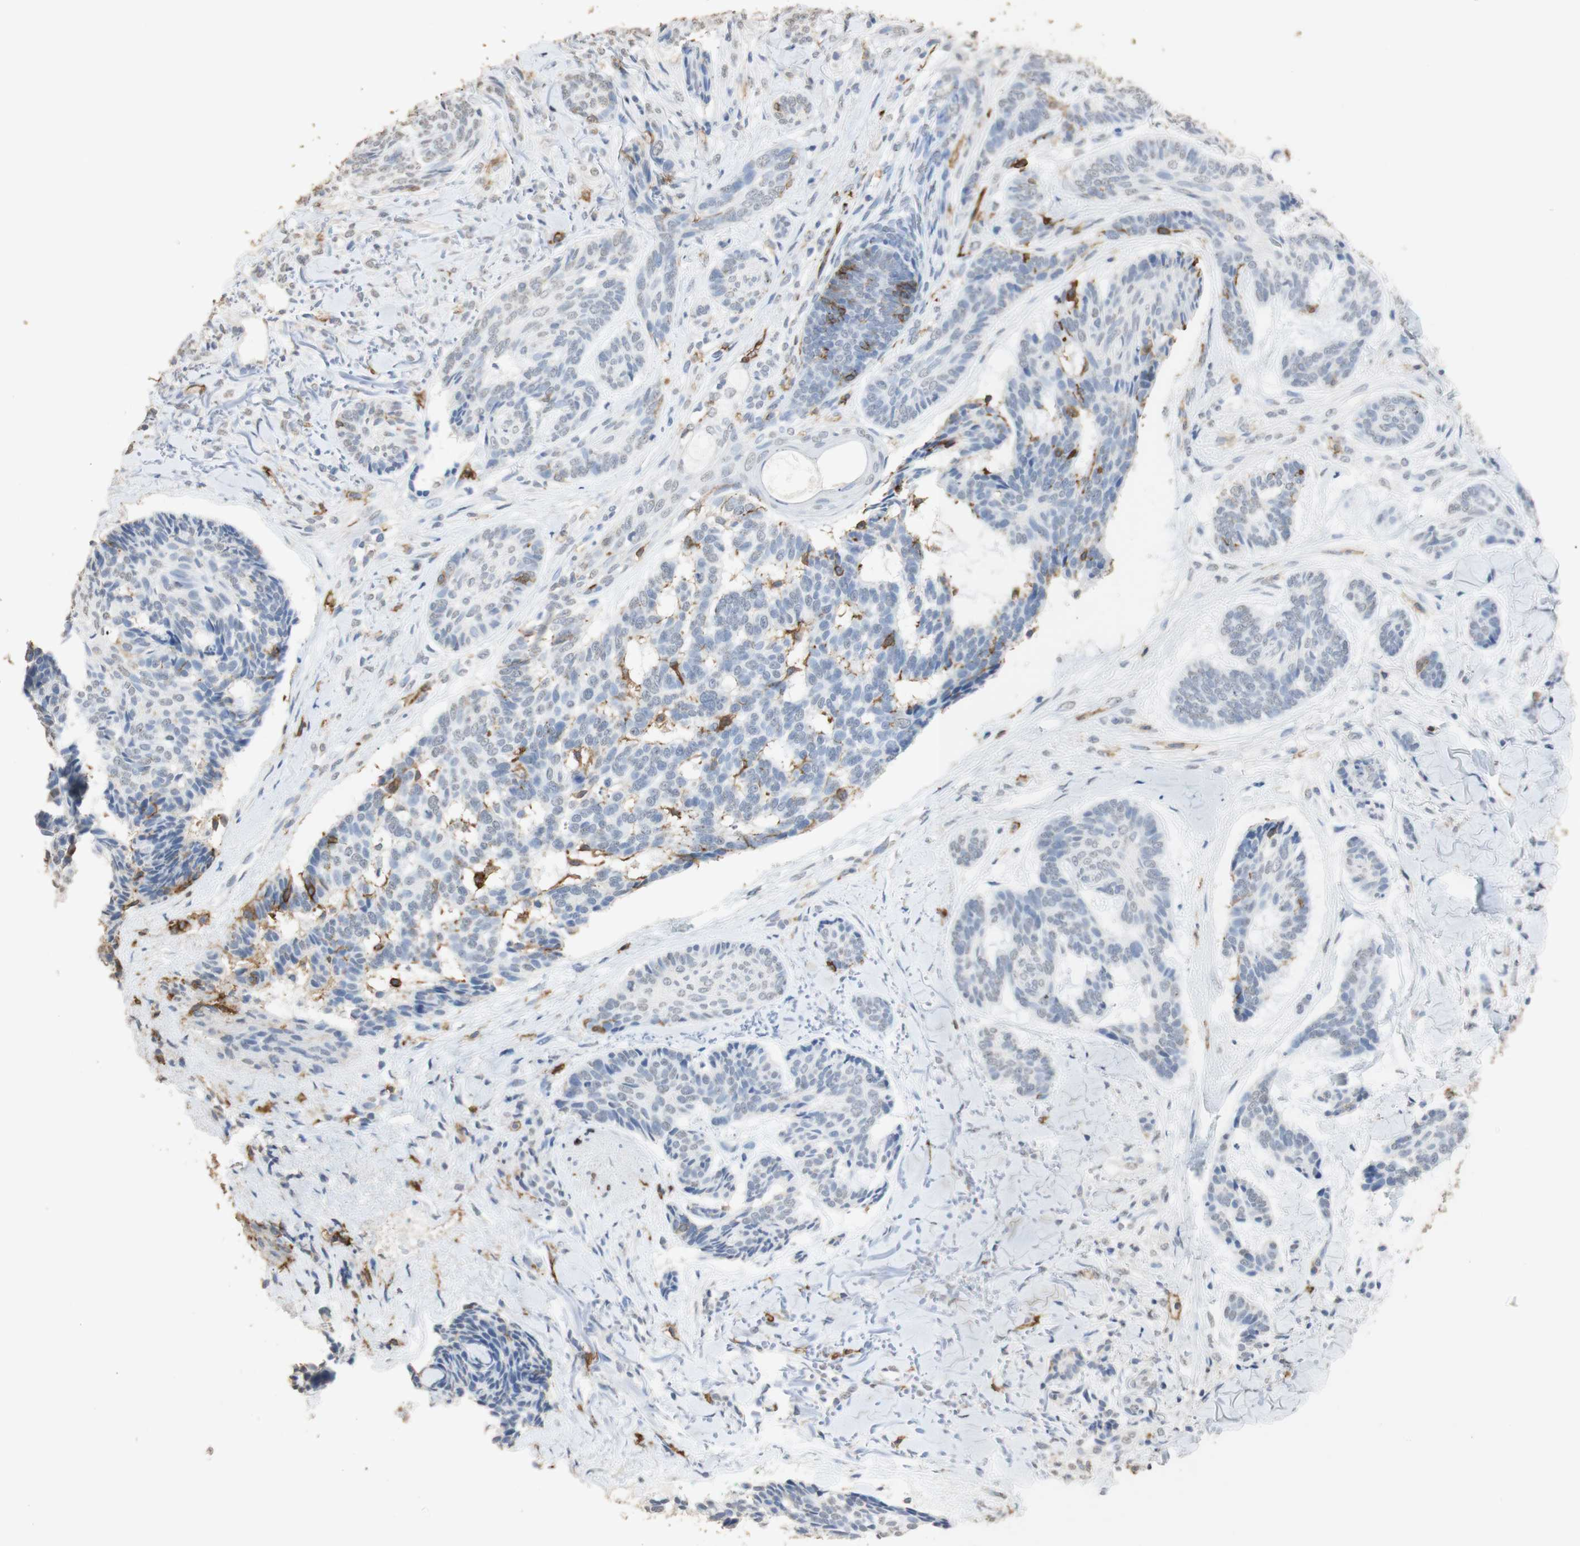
{"staining": {"intensity": "moderate", "quantity": "<25%", "location": "cytoplasmic/membranous"}, "tissue": "skin cancer", "cell_type": "Tumor cells", "image_type": "cancer", "snomed": [{"axis": "morphology", "description": "Basal cell carcinoma"}, {"axis": "topography", "description": "Skin"}], "caption": "This micrograph reveals IHC staining of skin cancer, with low moderate cytoplasmic/membranous expression in about <25% of tumor cells.", "gene": "L1CAM", "patient": {"sex": "male", "age": 43}}